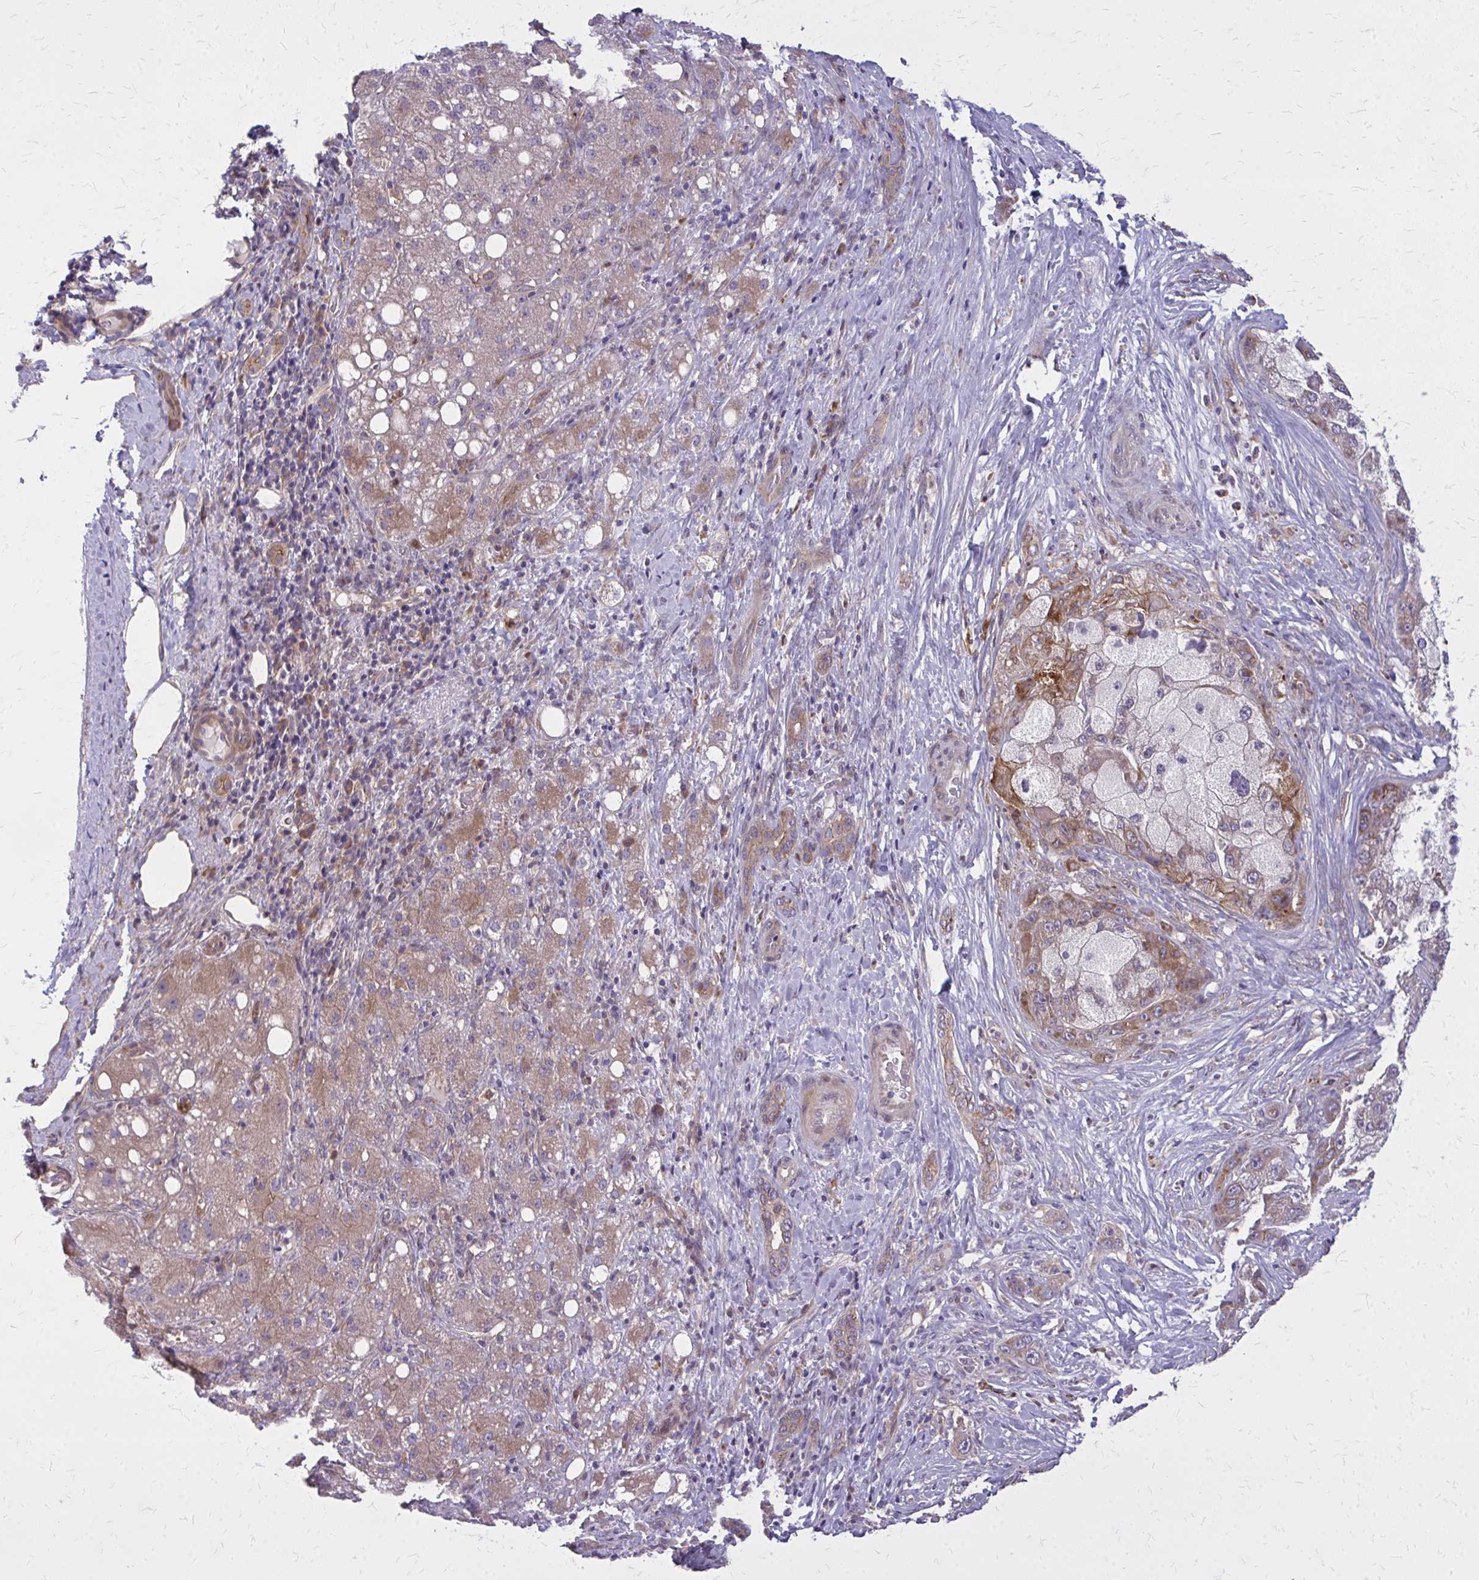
{"staining": {"intensity": "moderate", "quantity": "<25%", "location": "cytoplasmic/membranous"}, "tissue": "liver cancer", "cell_type": "Tumor cells", "image_type": "cancer", "snomed": [{"axis": "morphology", "description": "Carcinoma, Hepatocellular, NOS"}, {"axis": "topography", "description": "Liver"}], "caption": "Immunohistochemical staining of liver hepatocellular carcinoma demonstrates low levels of moderate cytoplasmic/membranous protein positivity in about <25% of tumor cells.", "gene": "OXNAD1", "patient": {"sex": "male", "age": 67}}